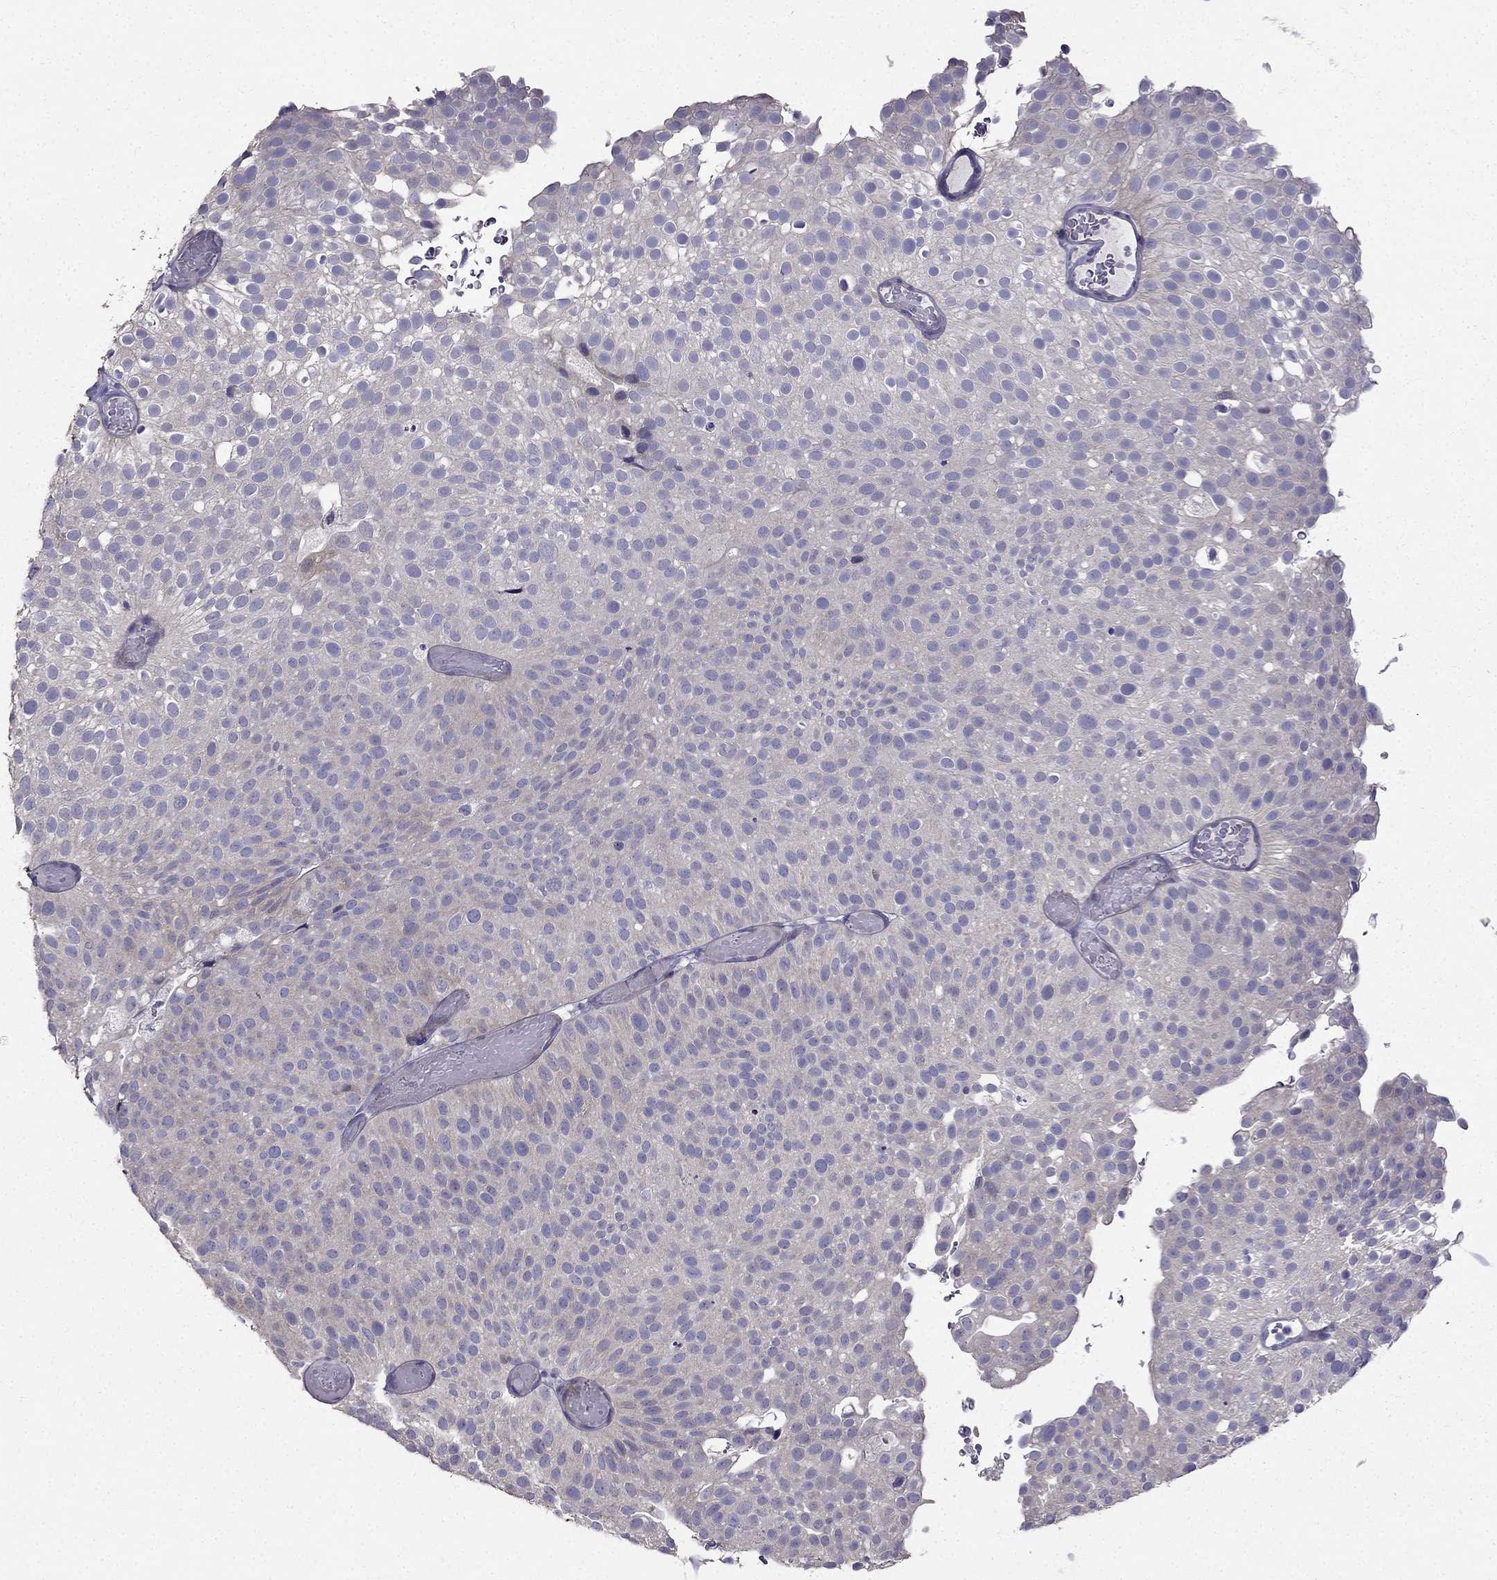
{"staining": {"intensity": "weak", "quantity": "<25%", "location": "cytoplasmic/membranous"}, "tissue": "urothelial cancer", "cell_type": "Tumor cells", "image_type": "cancer", "snomed": [{"axis": "morphology", "description": "Urothelial carcinoma, Low grade"}, {"axis": "topography", "description": "Urinary bladder"}], "caption": "High power microscopy photomicrograph of an IHC micrograph of urothelial cancer, revealing no significant positivity in tumor cells.", "gene": "AS3MT", "patient": {"sex": "male", "age": 78}}